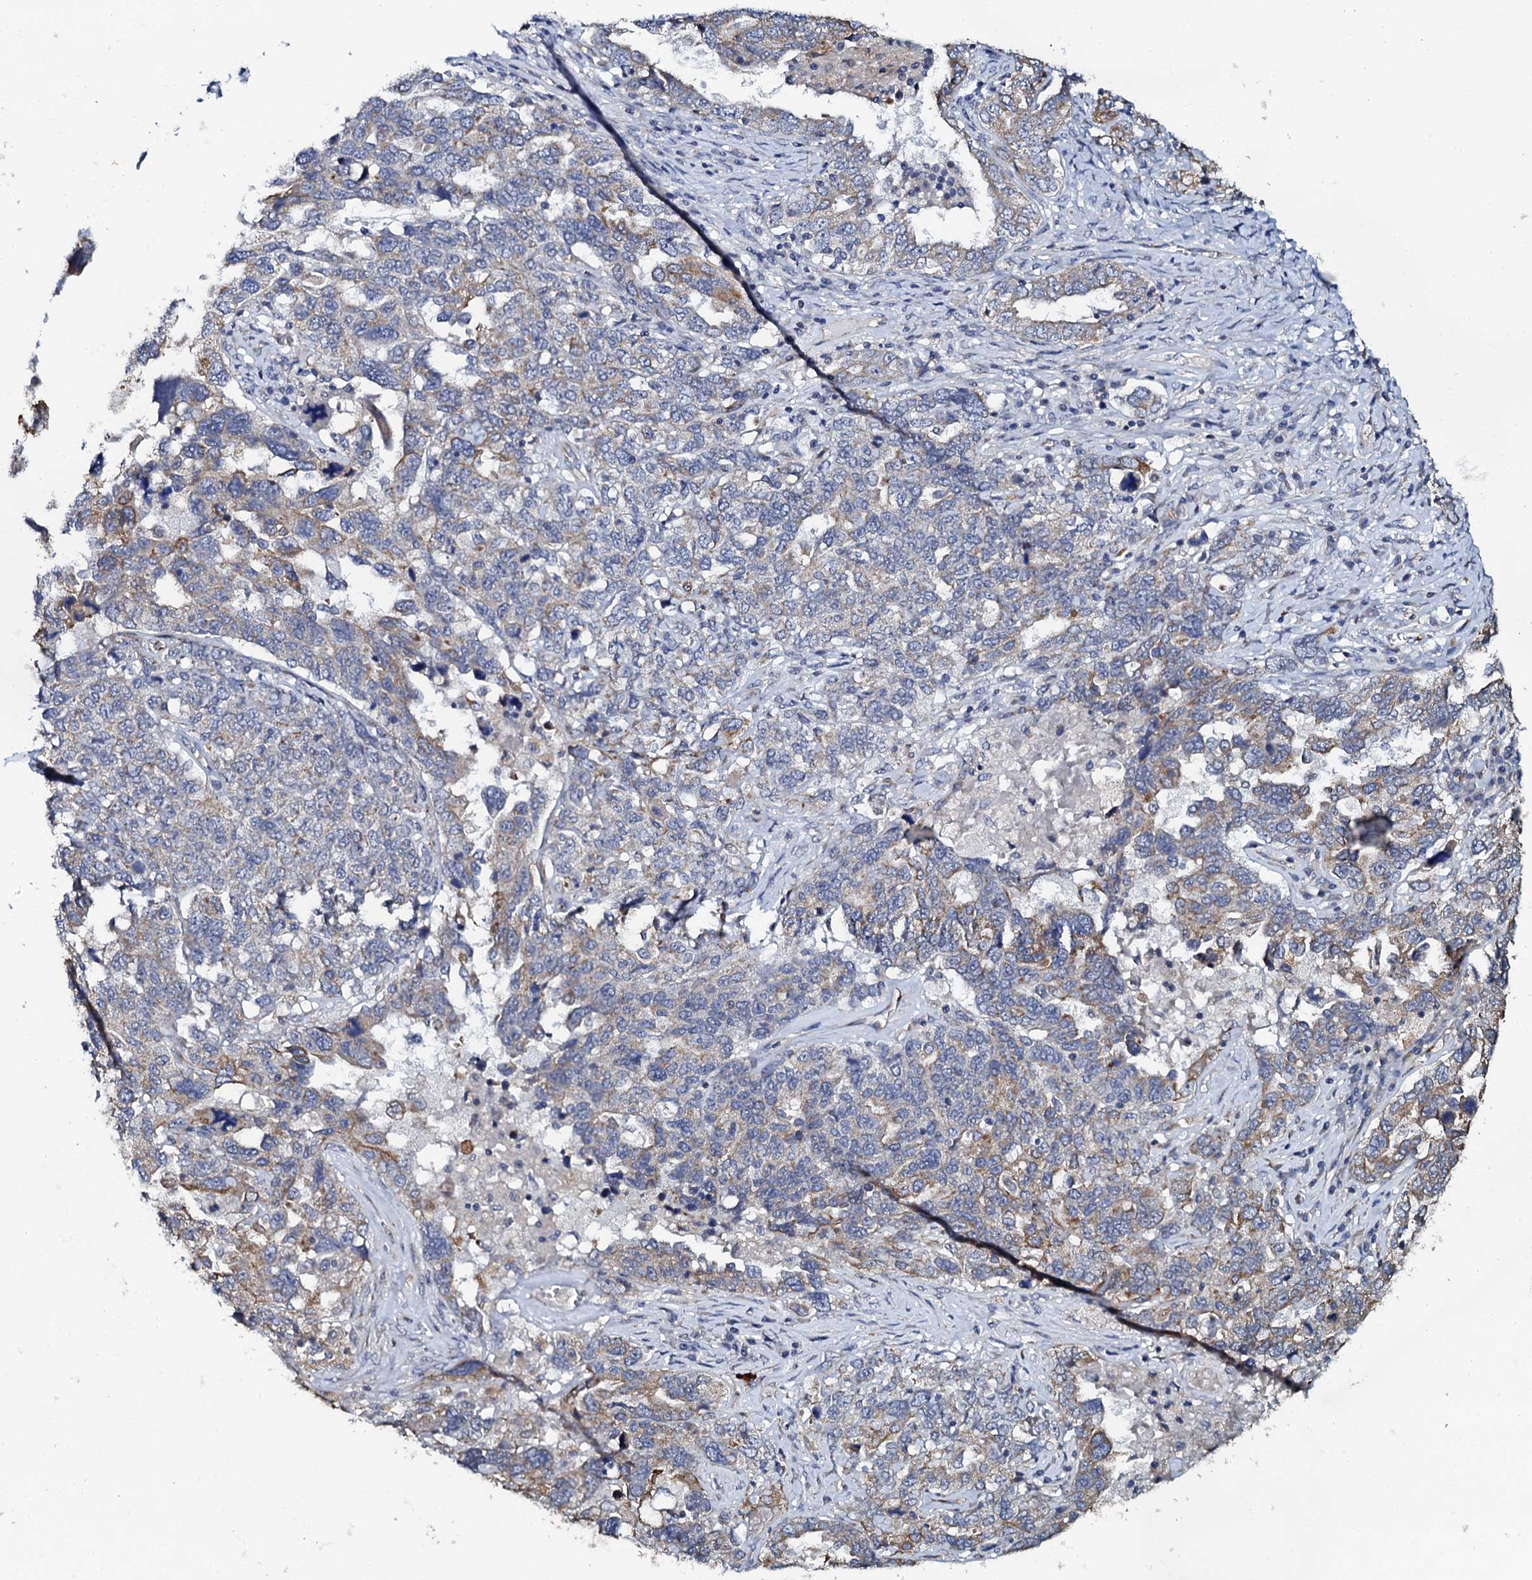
{"staining": {"intensity": "weak", "quantity": "<25%", "location": "cytoplasmic/membranous"}, "tissue": "ovarian cancer", "cell_type": "Tumor cells", "image_type": "cancer", "snomed": [{"axis": "morphology", "description": "Carcinoma, endometroid"}, {"axis": "topography", "description": "Ovary"}], "caption": "Protein analysis of ovarian cancer (endometroid carcinoma) demonstrates no significant positivity in tumor cells. (Brightfield microscopy of DAB (3,3'-diaminobenzidine) immunohistochemistry (IHC) at high magnification).", "gene": "GLCE", "patient": {"sex": "female", "age": 62}}